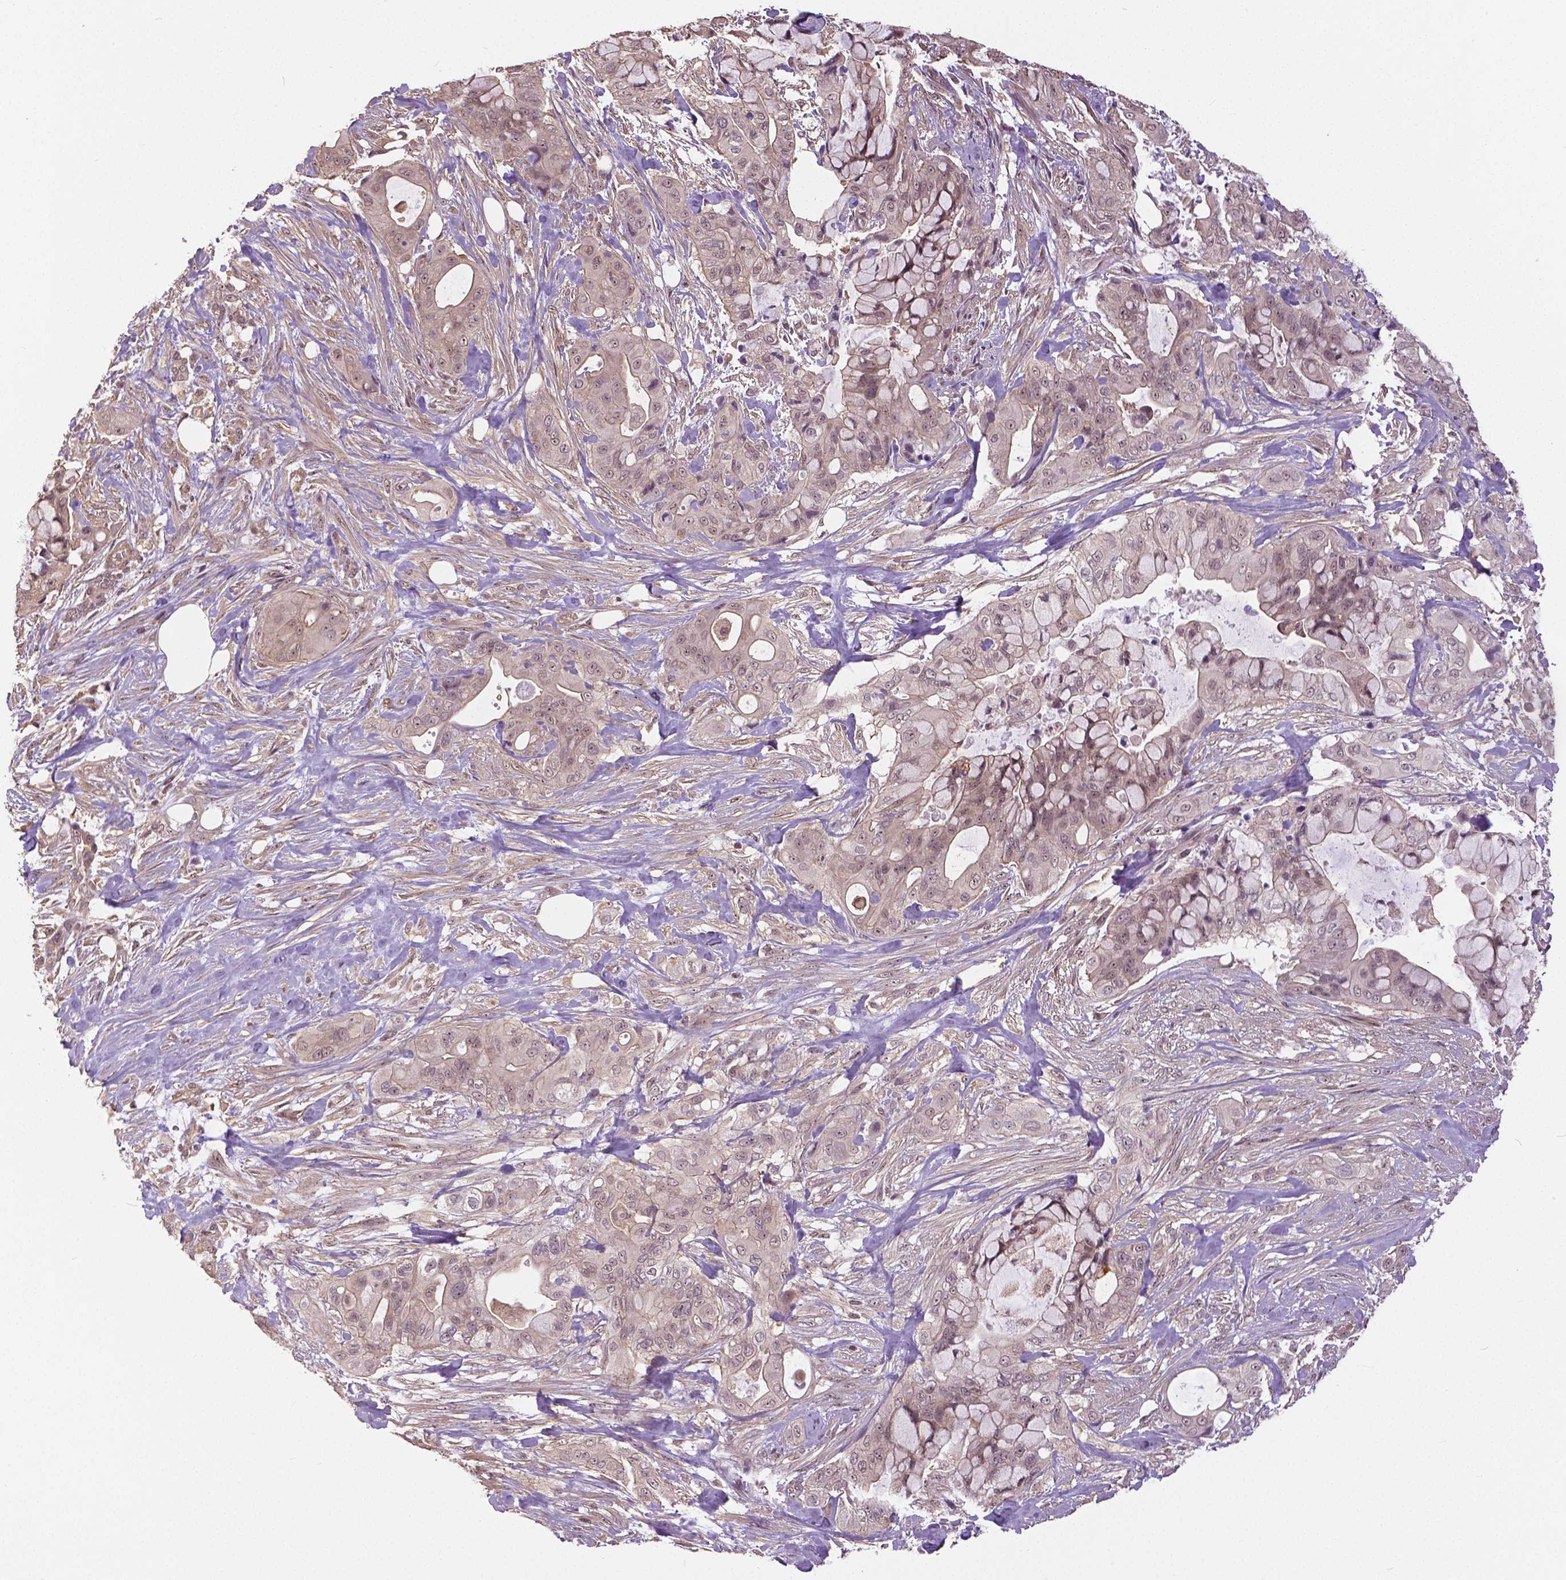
{"staining": {"intensity": "weak", "quantity": "25%-75%", "location": "nuclear"}, "tissue": "pancreatic cancer", "cell_type": "Tumor cells", "image_type": "cancer", "snomed": [{"axis": "morphology", "description": "Adenocarcinoma, NOS"}, {"axis": "topography", "description": "Pancreas"}], "caption": "Protein staining displays weak nuclear positivity in approximately 25%-75% of tumor cells in pancreatic cancer (adenocarcinoma).", "gene": "ANXA13", "patient": {"sex": "male", "age": 71}}